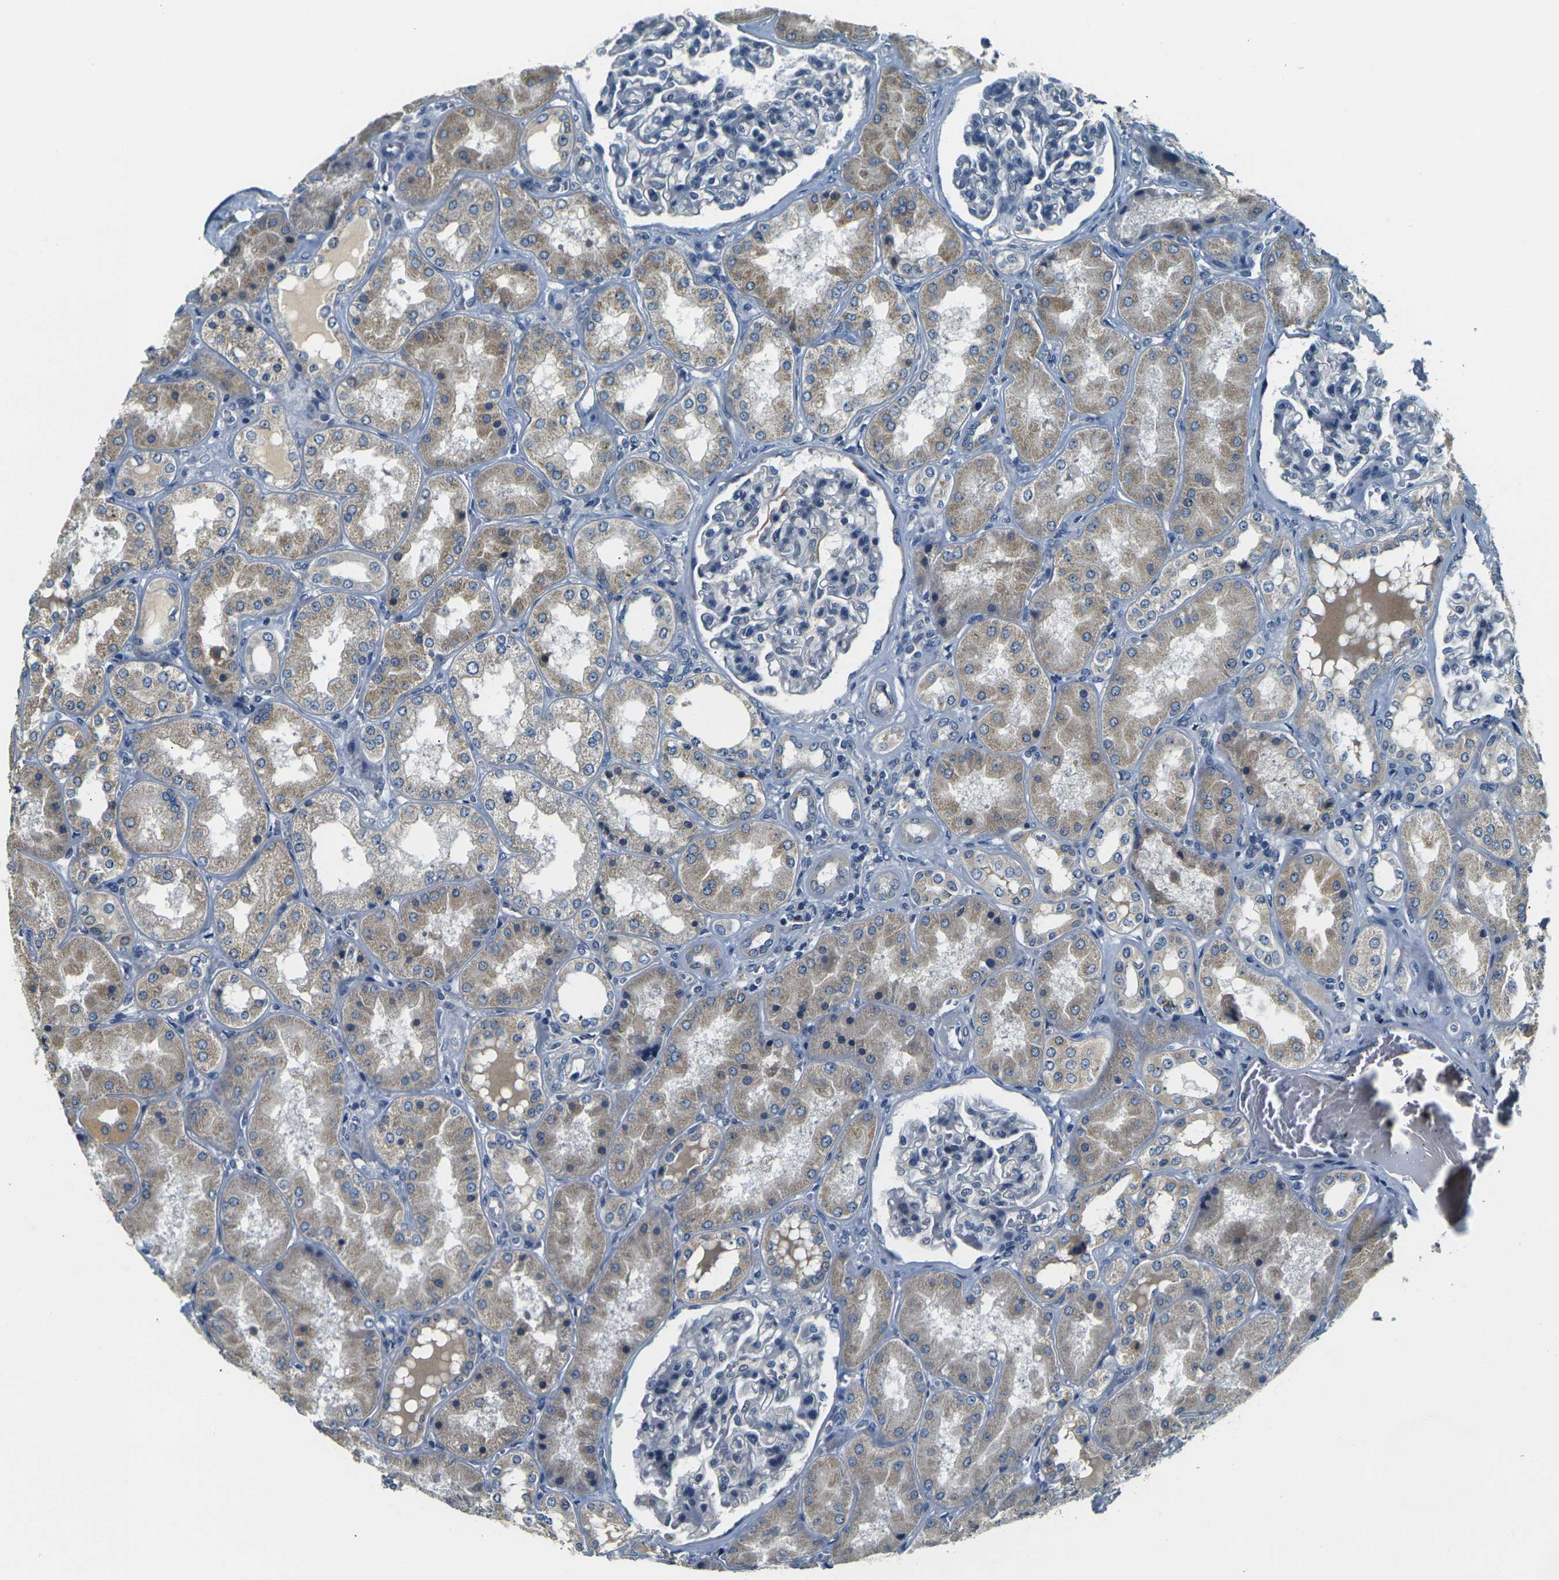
{"staining": {"intensity": "negative", "quantity": "none", "location": "none"}, "tissue": "kidney", "cell_type": "Cells in glomeruli", "image_type": "normal", "snomed": [{"axis": "morphology", "description": "Normal tissue, NOS"}, {"axis": "topography", "description": "Kidney"}], "caption": "Immunohistochemical staining of normal kidney reveals no significant expression in cells in glomeruli. The staining was performed using DAB (3,3'-diaminobenzidine) to visualize the protein expression in brown, while the nuclei were stained in blue with hematoxylin (Magnification: 20x).", "gene": "SHISAL2B", "patient": {"sex": "female", "age": 56}}